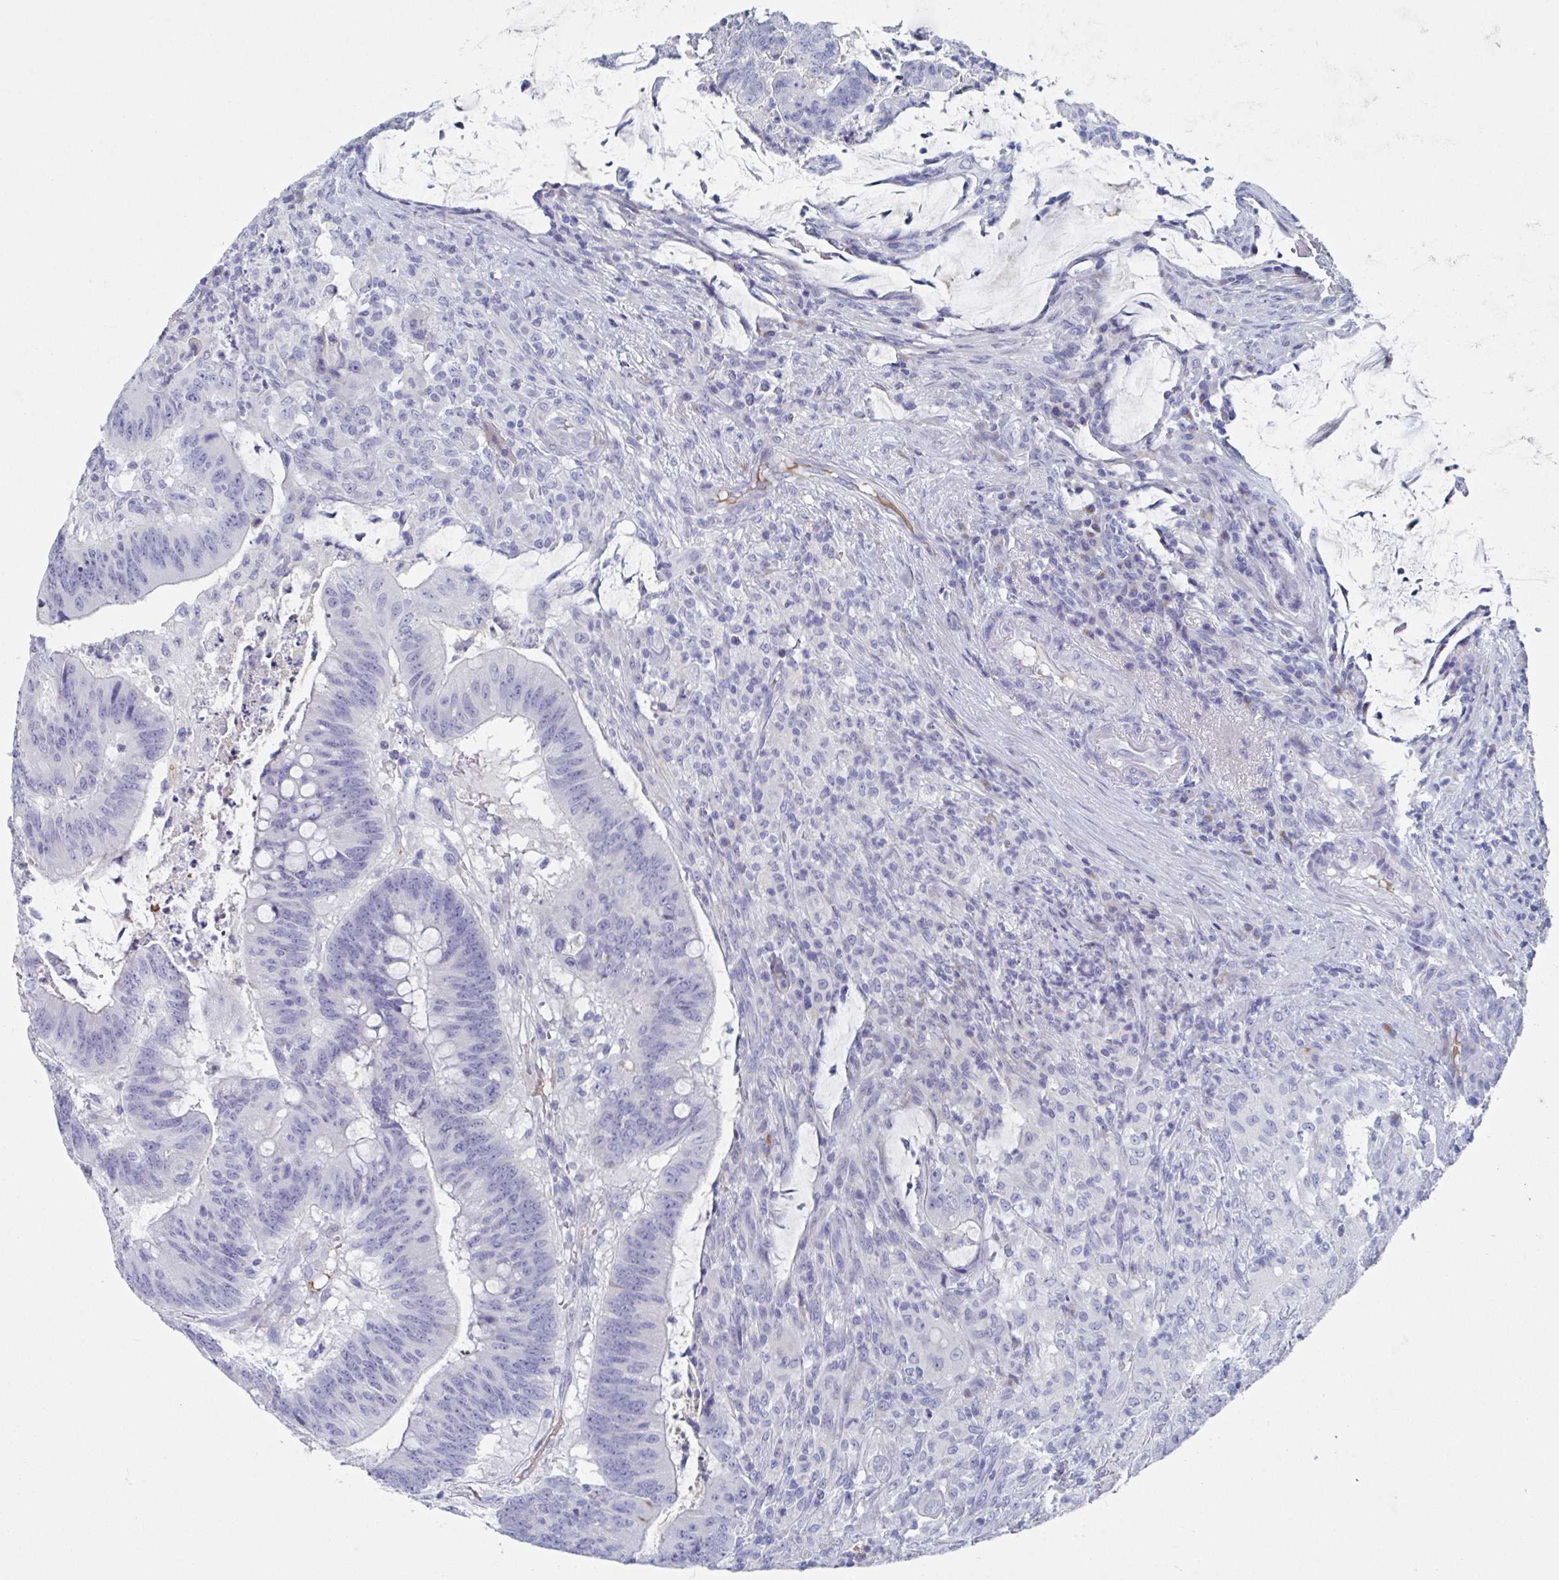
{"staining": {"intensity": "negative", "quantity": "none", "location": "none"}, "tissue": "colorectal cancer", "cell_type": "Tumor cells", "image_type": "cancer", "snomed": [{"axis": "morphology", "description": "Adenocarcinoma, NOS"}, {"axis": "topography", "description": "Colon"}], "caption": "The IHC image has no significant expression in tumor cells of adenocarcinoma (colorectal) tissue. (Immunohistochemistry (ihc), brightfield microscopy, high magnification).", "gene": "NT5C3B", "patient": {"sex": "female", "age": 87}}